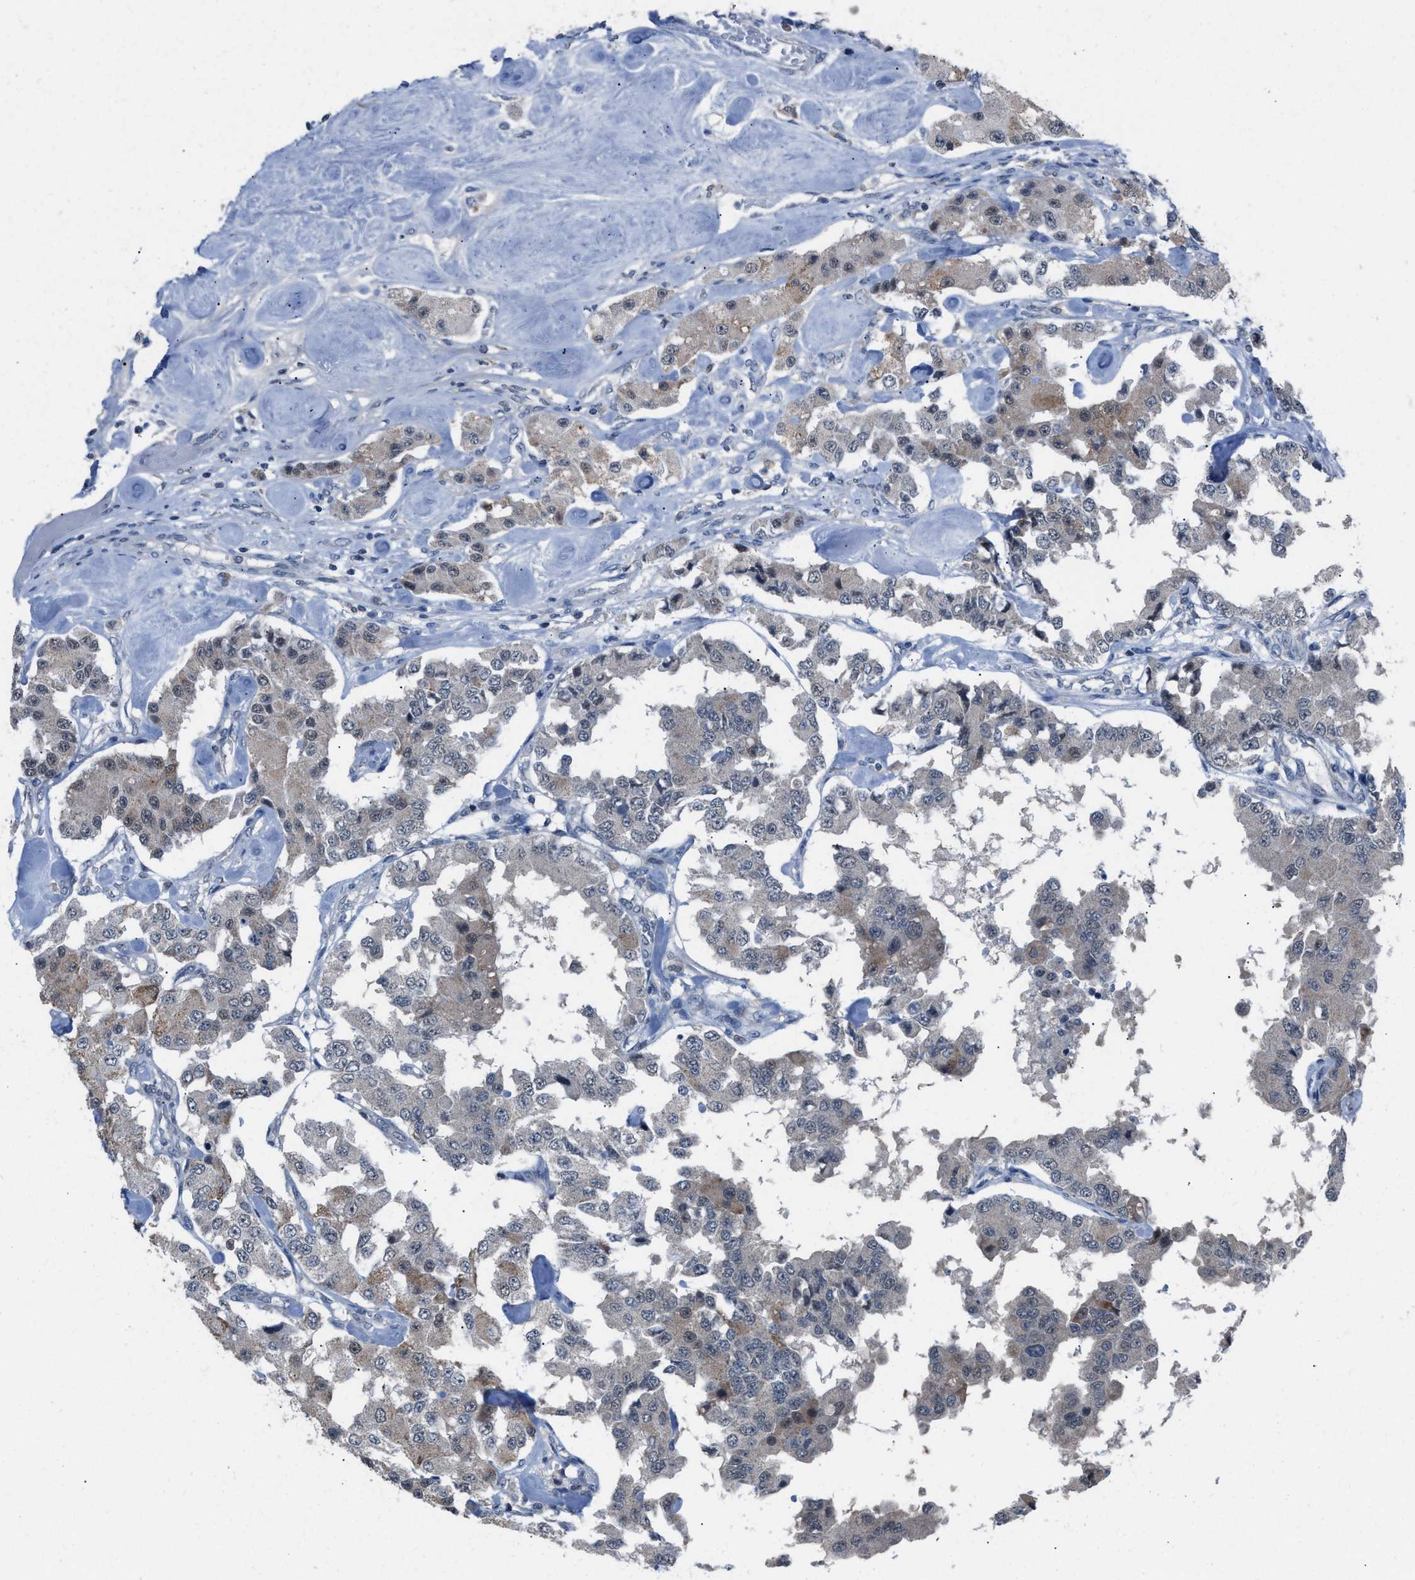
{"staining": {"intensity": "weak", "quantity": "<25%", "location": "cytoplasmic/membranous"}, "tissue": "carcinoid", "cell_type": "Tumor cells", "image_type": "cancer", "snomed": [{"axis": "morphology", "description": "Carcinoid, malignant, NOS"}, {"axis": "topography", "description": "Pancreas"}], "caption": "Image shows no protein expression in tumor cells of malignant carcinoid tissue.", "gene": "ANAPC11", "patient": {"sex": "male", "age": 41}}